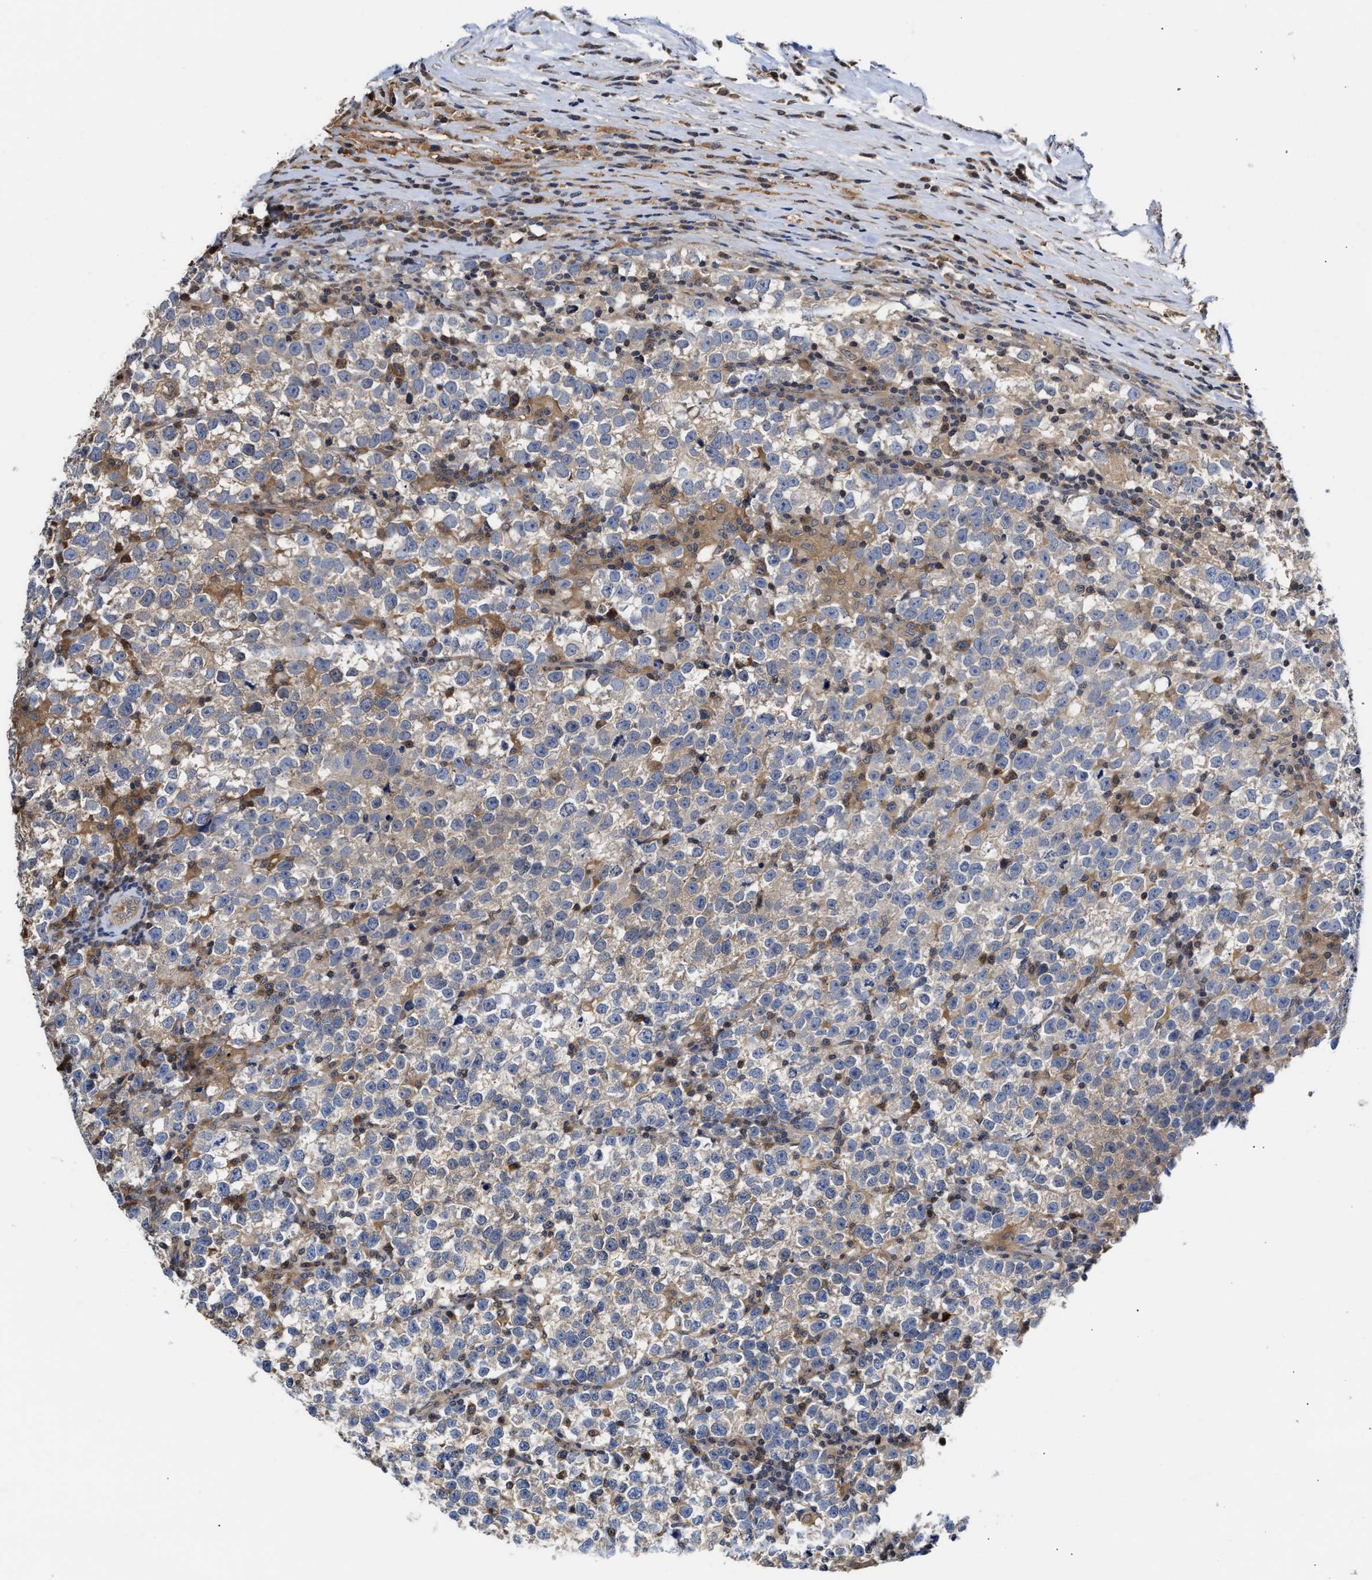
{"staining": {"intensity": "weak", "quantity": ">75%", "location": "cytoplasmic/membranous"}, "tissue": "testis cancer", "cell_type": "Tumor cells", "image_type": "cancer", "snomed": [{"axis": "morphology", "description": "Normal tissue, NOS"}, {"axis": "morphology", "description": "Seminoma, NOS"}, {"axis": "topography", "description": "Testis"}], "caption": "Seminoma (testis) was stained to show a protein in brown. There is low levels of weak cytoplasmic/membranous expression in about >75% of tumor cells.", "gene": "KLHDC1", "patient": {"sex": "male", "age": 43}}